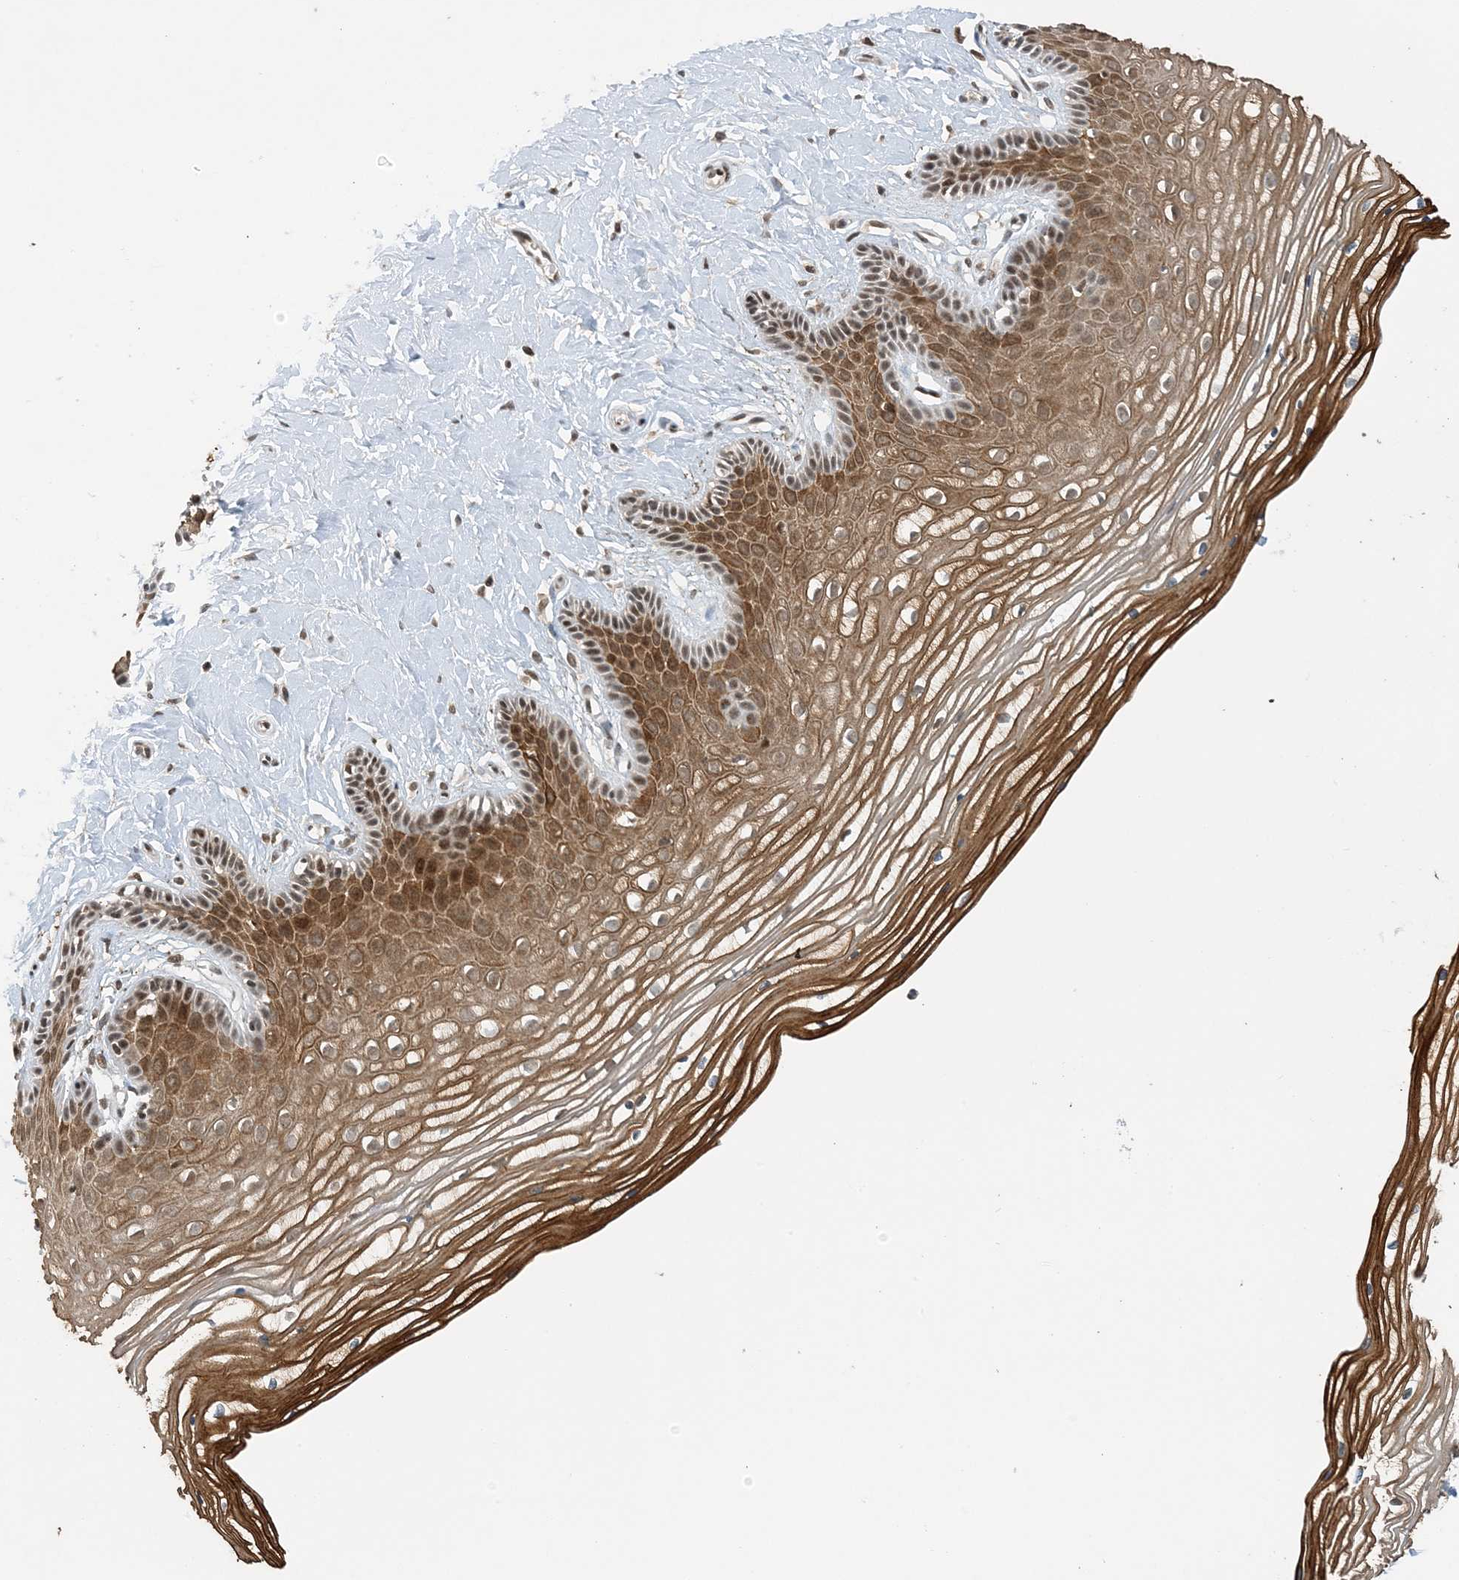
{"staining": {"intensity": "strong", "quantity": ">75%", "location": "cytoplasmic/membranous,nuclear"}, "tissue": "vagina", "cell_type": "Squamous epithelial cells", "image_type": "normal", "snomed": [{"axis": "morphology", "description": "Normal tissue, NOS"}, {"axis": "topography", "description": "Vagina"}, {"axis": "topography", "description": "Cervix"}], "caption": "There is high levels of strong cytoplasmic/membranous,nuclear positivity in squamous epithelial cells of unremarkable vagina, as demonstrated by immunohistochemical staining (brown color).", "gene": "ACYP2", "patient": {"sex": "female", "age": 40}}